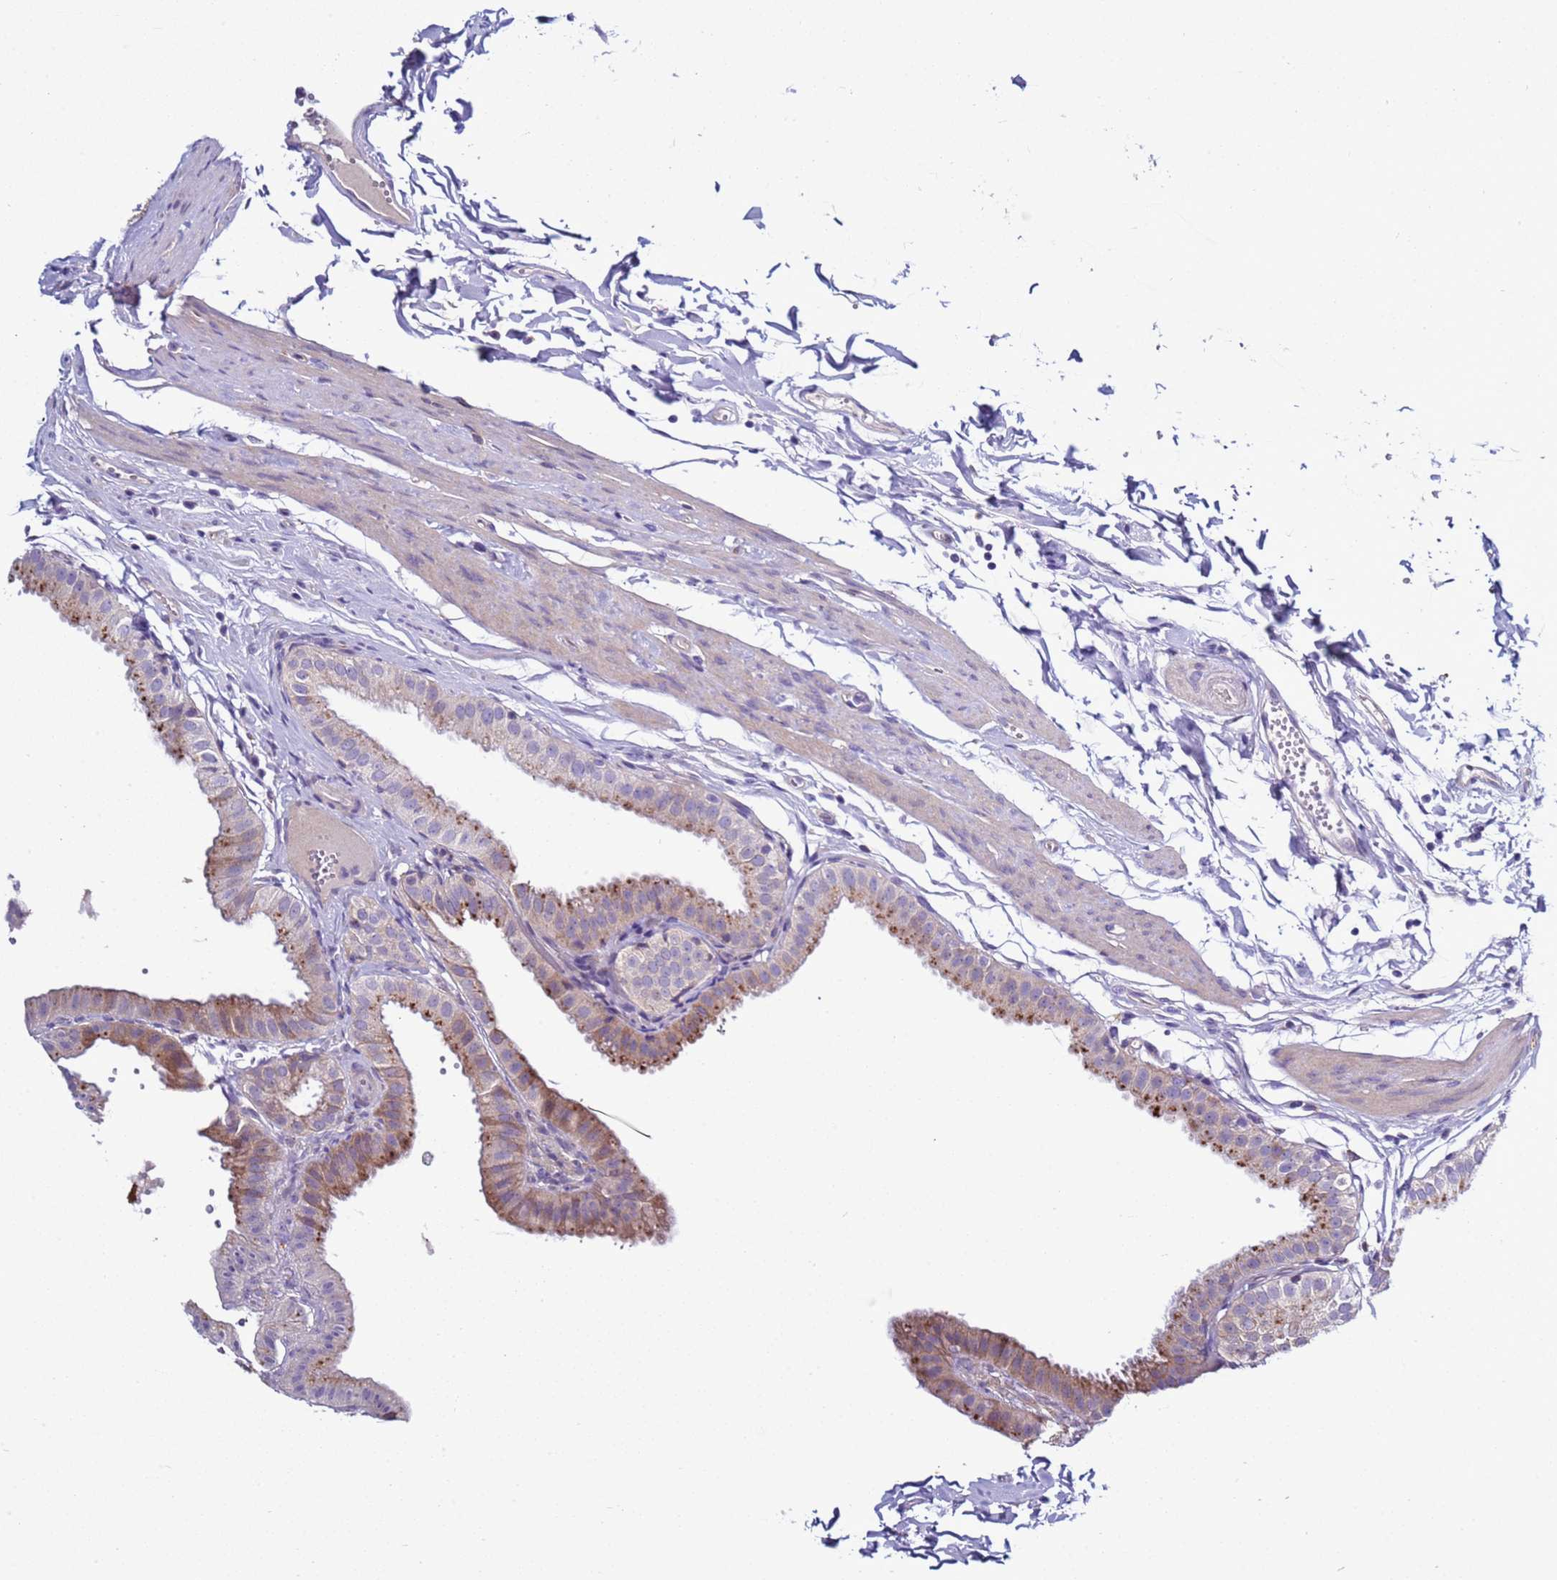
{"staining": {"intensity": "moderate", "quantity": "25%-75%", "location": "cytoplasmic/membranous"}, "tissue": "gallbladder", "cell_type": "Glandular cells", "image_type": "normal", "snomed": [{"axis": "morphology", "description": "Normal tissue, NOS"}, {"axis": "topography", "description": "Gallbladder"}], "caption": "Immunohistochemical staining of normal gallbladder demonstrates 25%-75% levels of moderate cytoplasmic/membranous protein expression in about 25%-75% of glandular cells. Immunohistochemistry stains the protein in brown and the nuclei are stained blue.", "gene": "NAT1", "patient": {"sex": "female", "age": 61}}